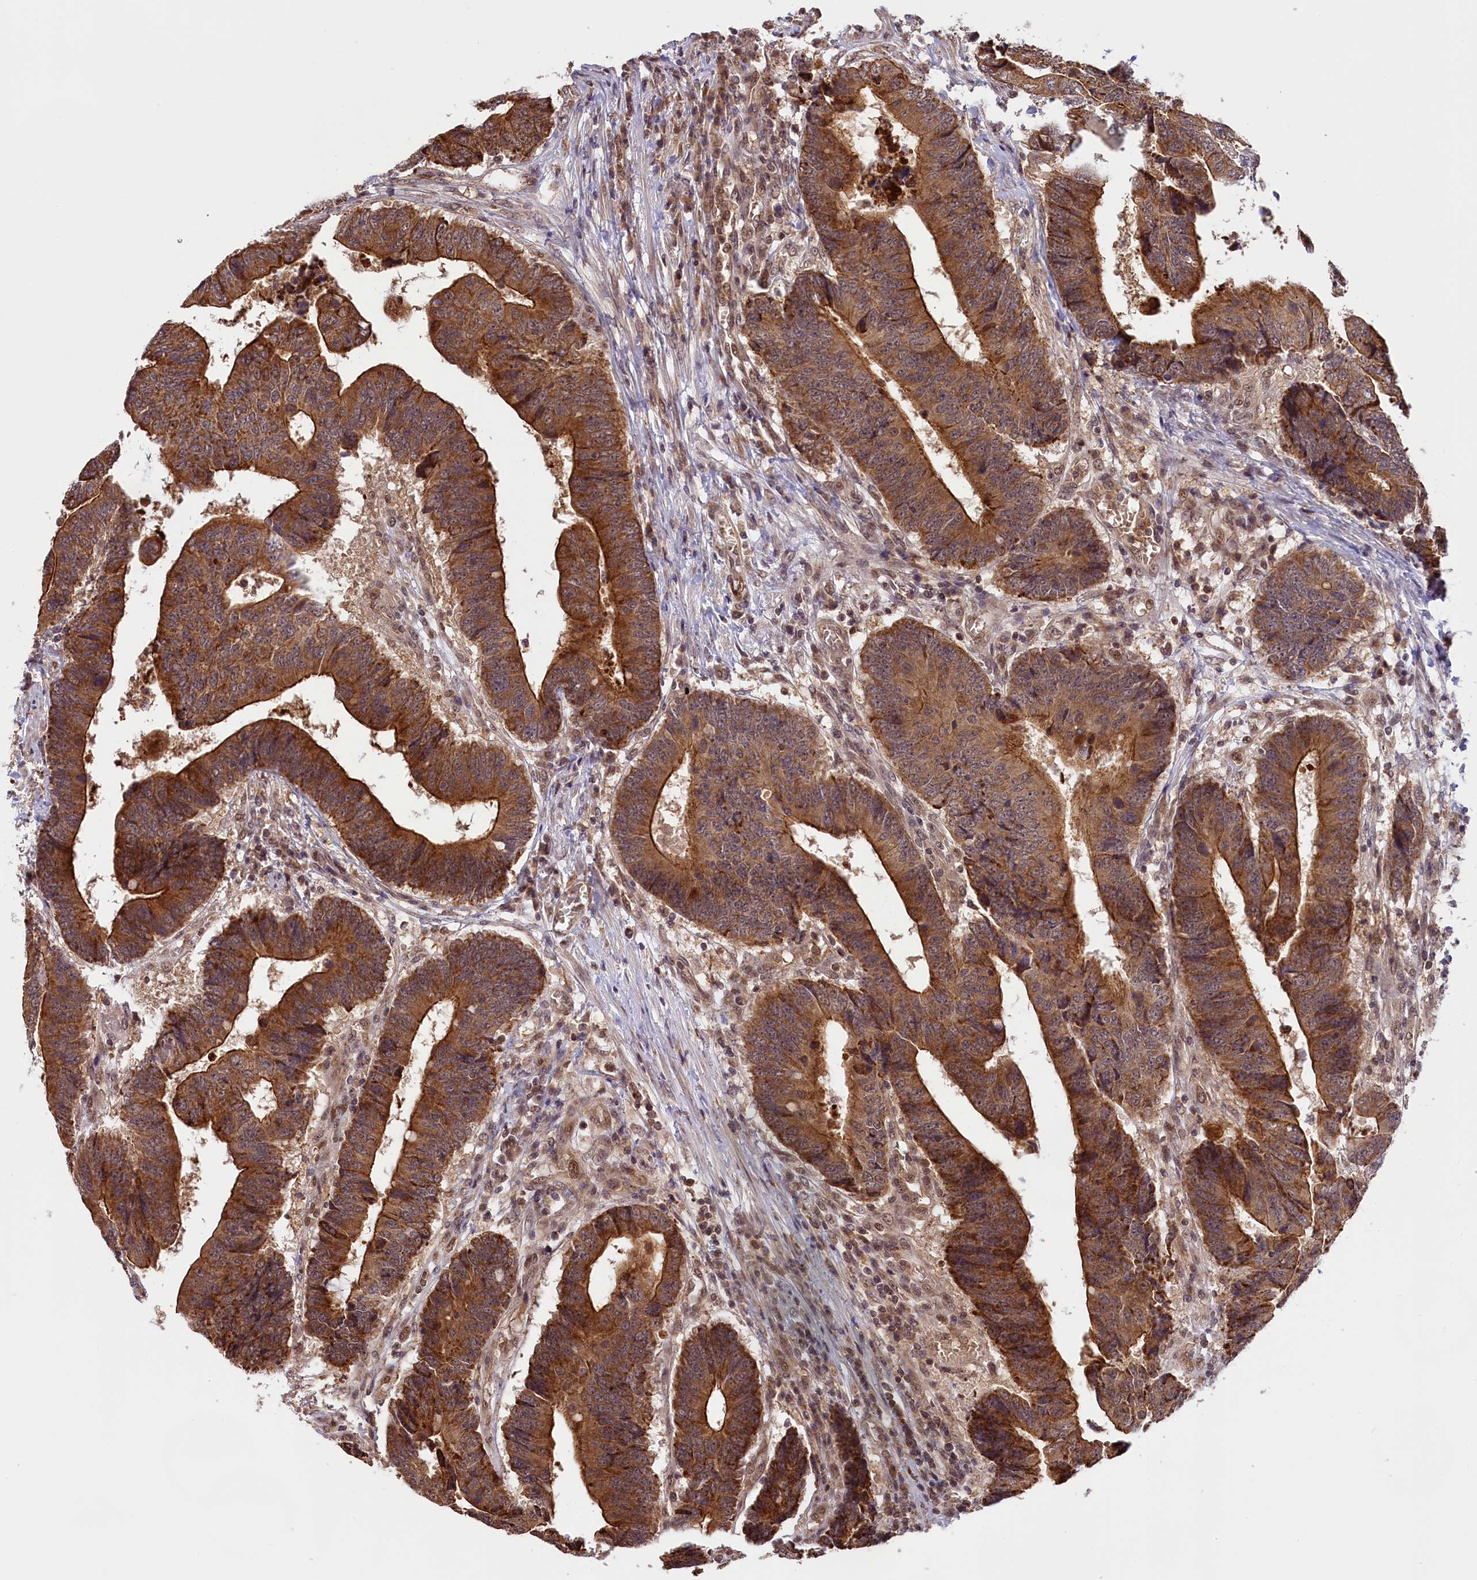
{"staining": {"intensity": "moderate", "quantity": ">75%", "location": "cytoplasmic/membranous"}, "tissue": "colorectal cancer", "cell_type": "Tumor cells", "image_type": "cancer", "snomed": [{"axis": "morphology", "description": "Adenocarcinoma, NOS"}, {"axis": "topography", "description": "Rectum"}], "caption": "Immunohistochemical staining of colorectal adenocarcinoma shows medium levels of moderate cytoplasmic/membranous expression in about >75% of tumor cells.", "gene": "CARD8", "patient": {"sex": "male", "age": 84}}